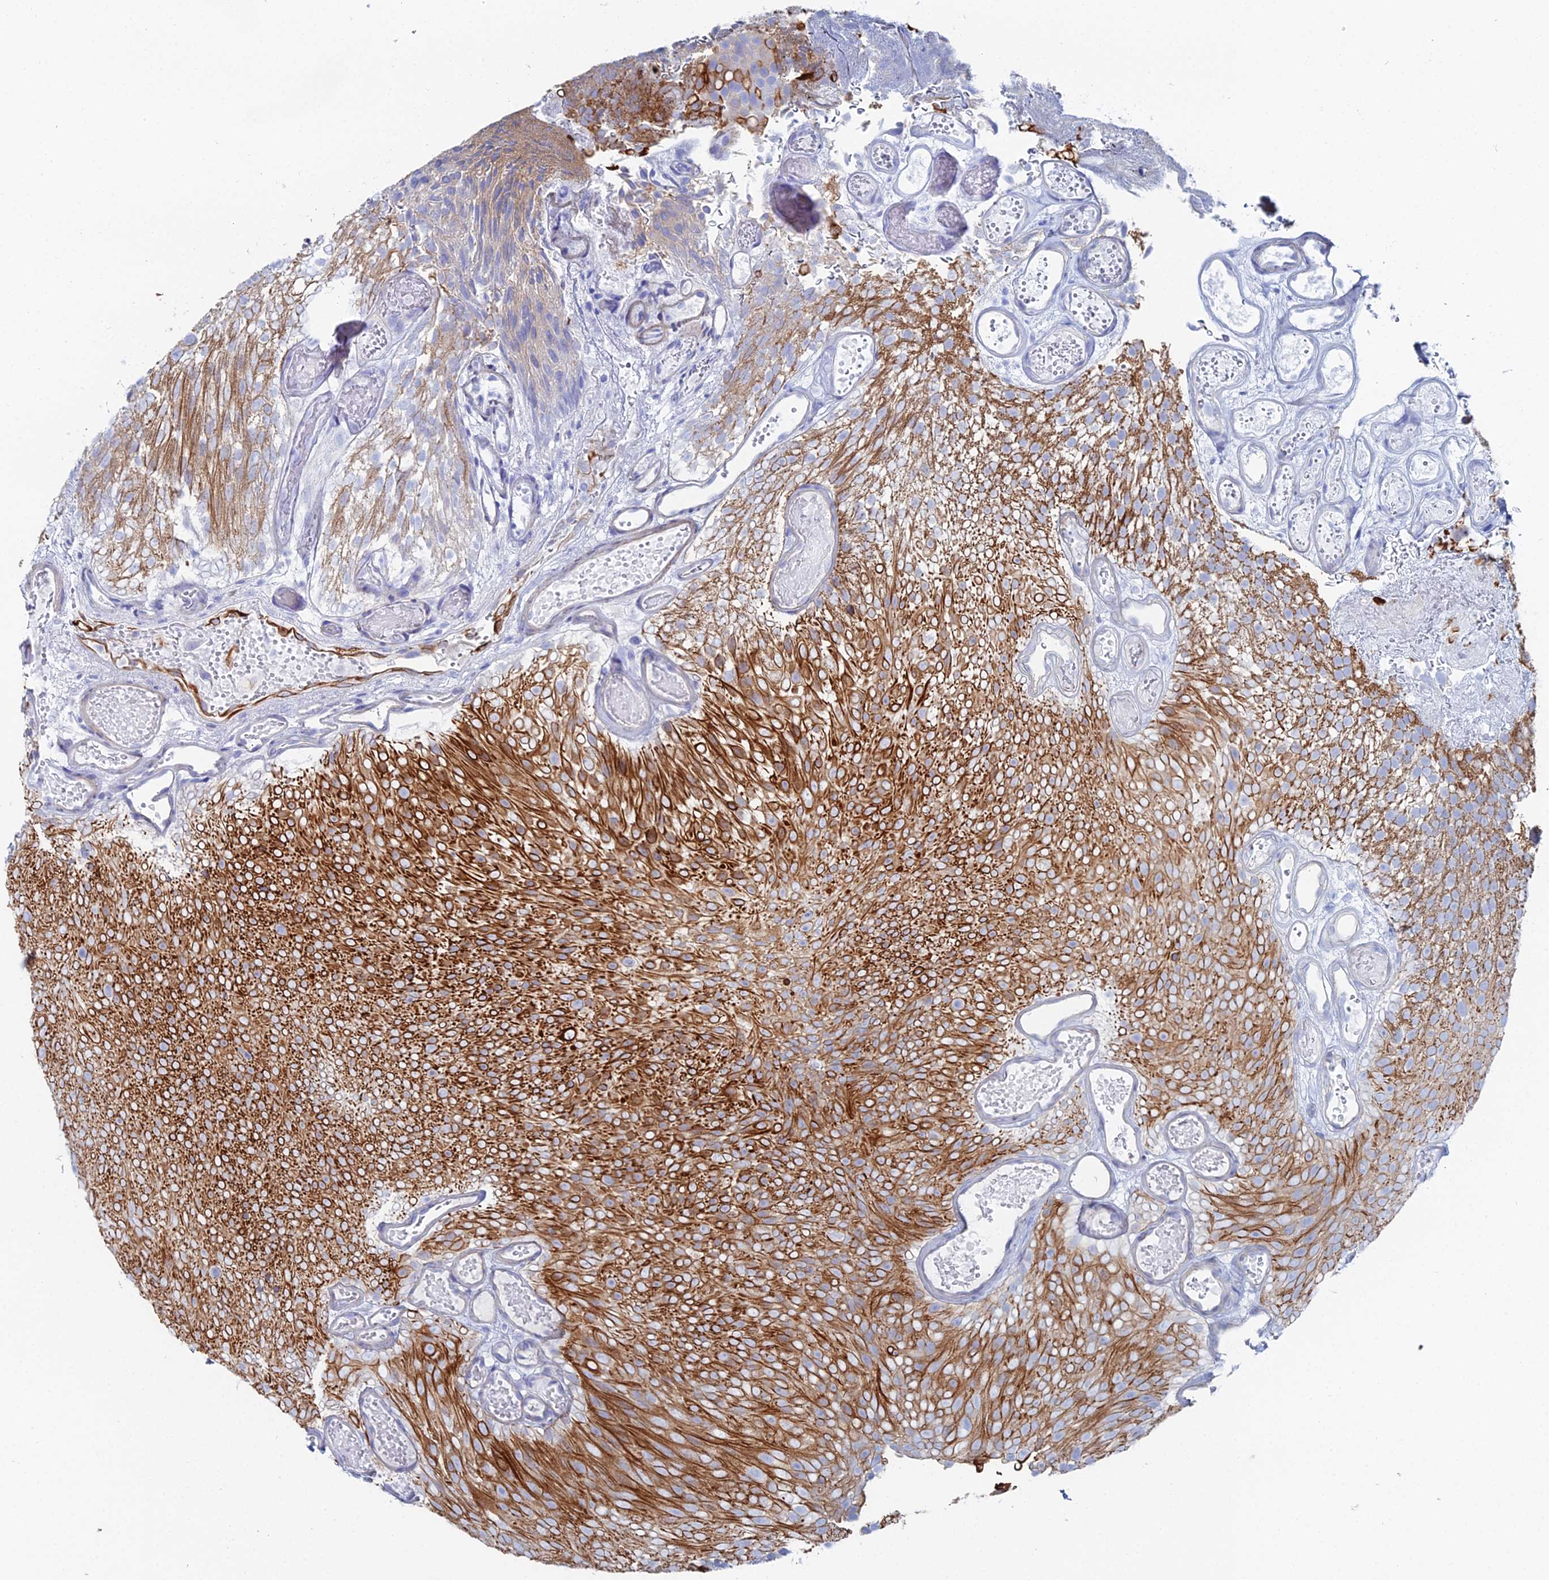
{"staining": {"intensity": "strong", "quantity": ">75%", "location": "cytoplasmic/membranous"}, "tissue": "urothelial cancer", "cell_type": "Tumor cells", "image_type": "cancer", "snomed": [{"axis": "morphology", "description": "Urothelial carcinoma, Low grade"}, {"axis": "topography", "description": "Urinary bladder"}], "caption": "Immunohistochemistry (IHC) image of human urothelial cancer stained for a protein (brown), which shows high levels of strong cytoplasmic/membranous staining in approximately >75% of tumor cells.", "gene": "DHX34", "patient": {"sex": "male", "age": 78}}